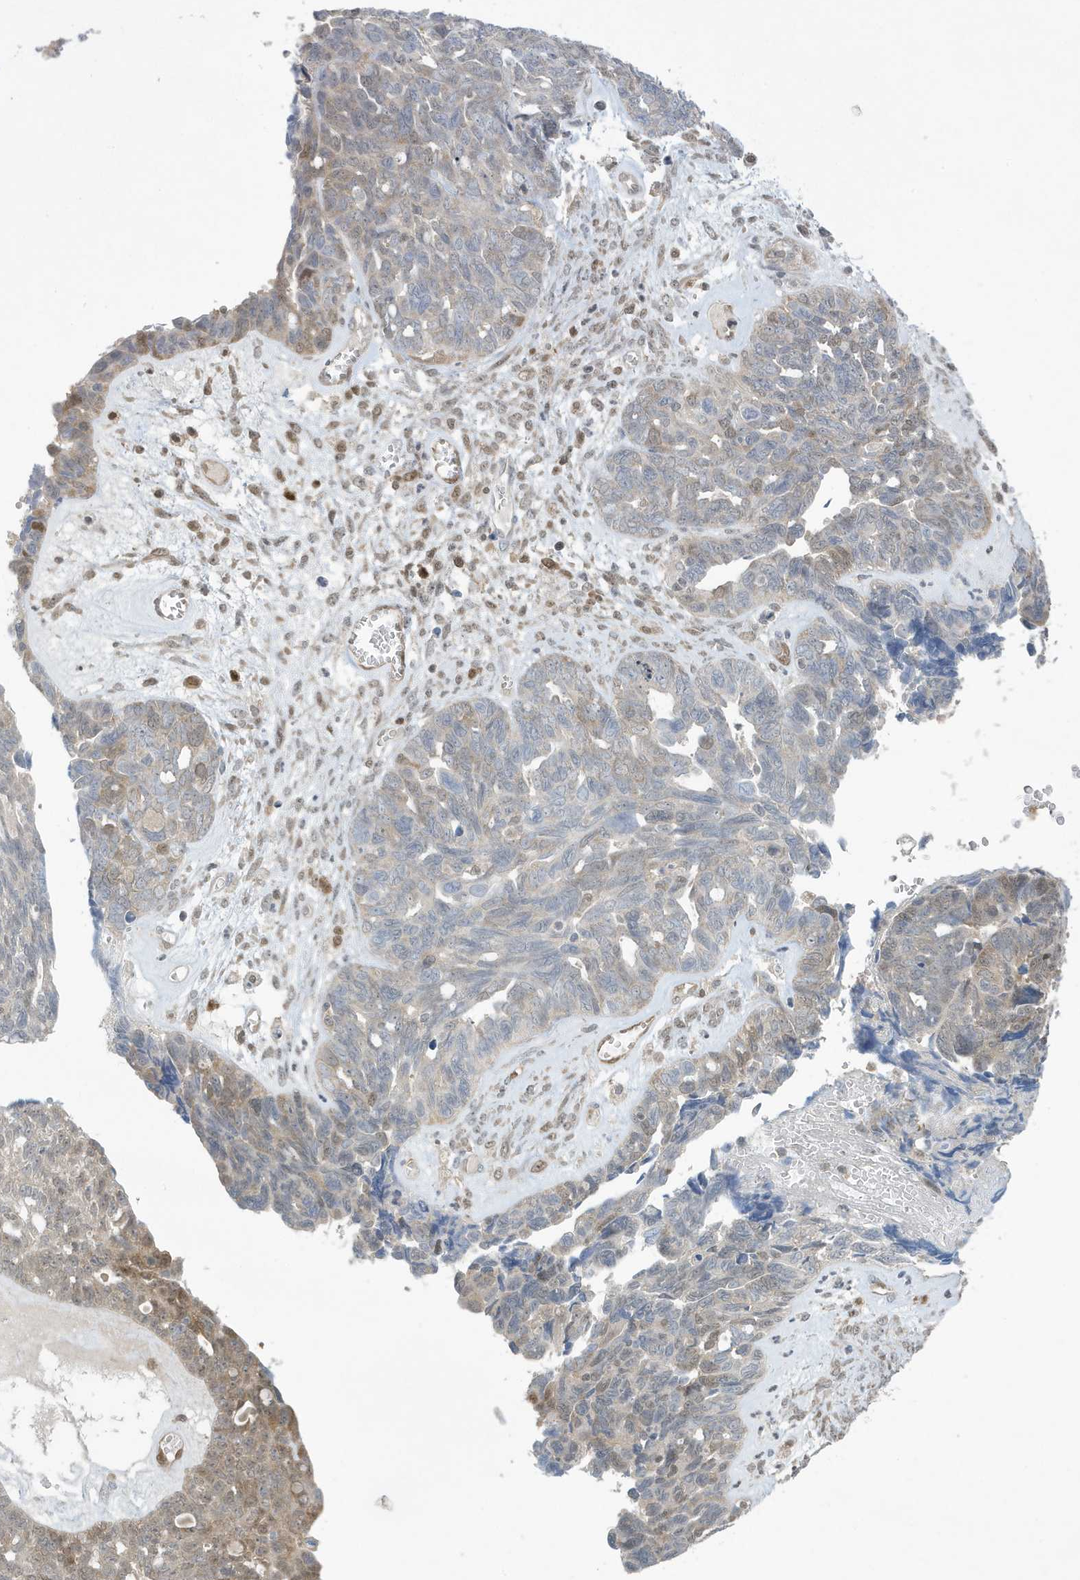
{"staining": {"intensity": "moderate", "quantity": "<25%", "location": "cytoplasmic/membranous,nuclear"}, "tissue": "ovarian cancer", "cell_type": "Tumor cells", "image_type": "cancer", "snomed": [{"axis": "morphology", "description": "Cystadenocarcinoma, serous, NOS"}, {"axis": "topography", "description": "Ovary"}], "caption": "Immunohistochemistry (DAB) staining of human ovarian cancer displays moderate cytoplasmic/membranous and nuclear protein positivity in about <25% of tumor cells. The staining is performed using DAB (3,3'-diaminobenzidine) brown chromogen to label protein expression. The nuclei are counter-stained blue using hematoxylin.", "gene": "NCOA7", "patient": {"sex": "female", "age": 79}}